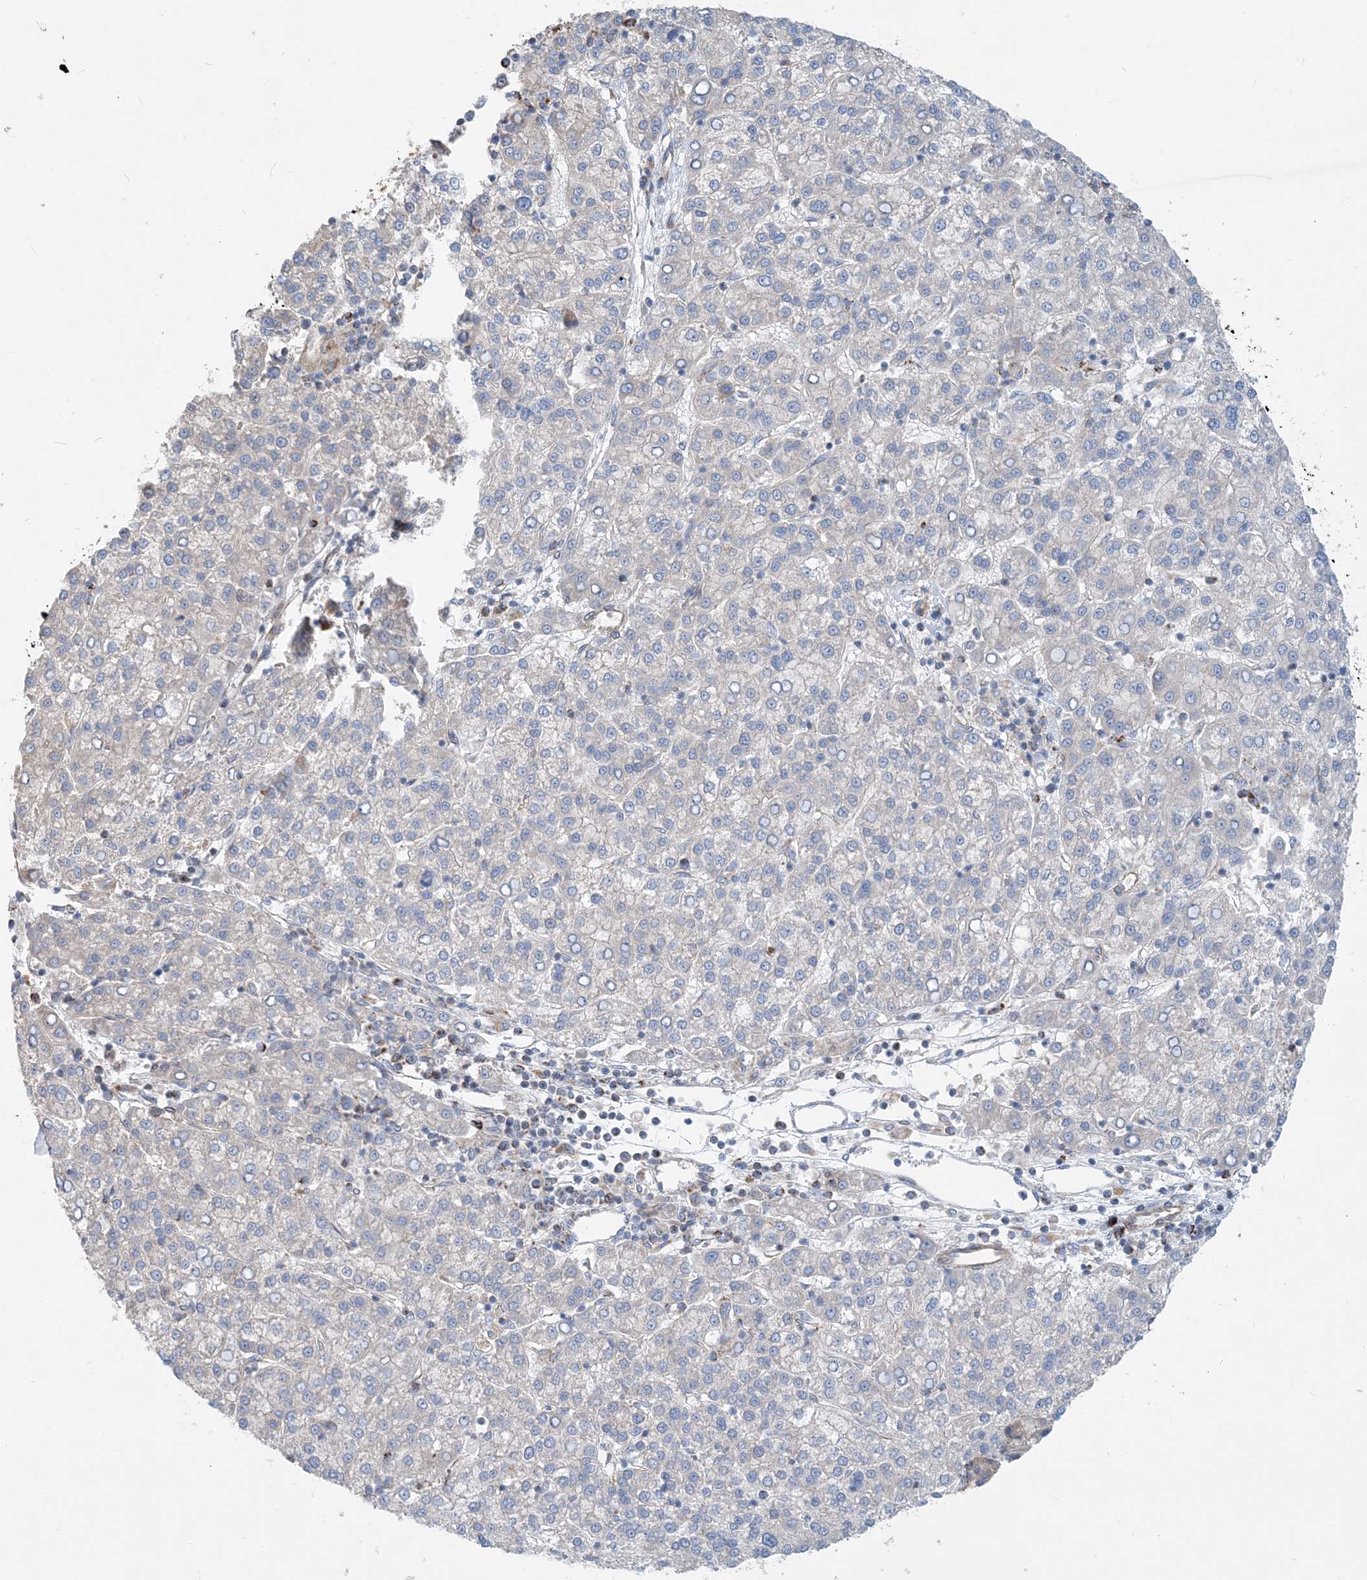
{"staining": {"intensity": "negative", "quantity": "none", "location": "none"}, "tissue": "liver cancer", "cell_type": "Tumor cells", "image_type": "cancer", "snomed": [{"axis": "morphology", "description": "Carcinoma, Hepatocellular, NOS"}, {"axis": "topography", "description": "Liver"}], "caption": "A micrograph of human liver cancer (hepatocellular carcinoma) is negative for staining in tumor cells.", "gene": "PCDHGA1", "patient": {"sex": "female", "age": 58}}